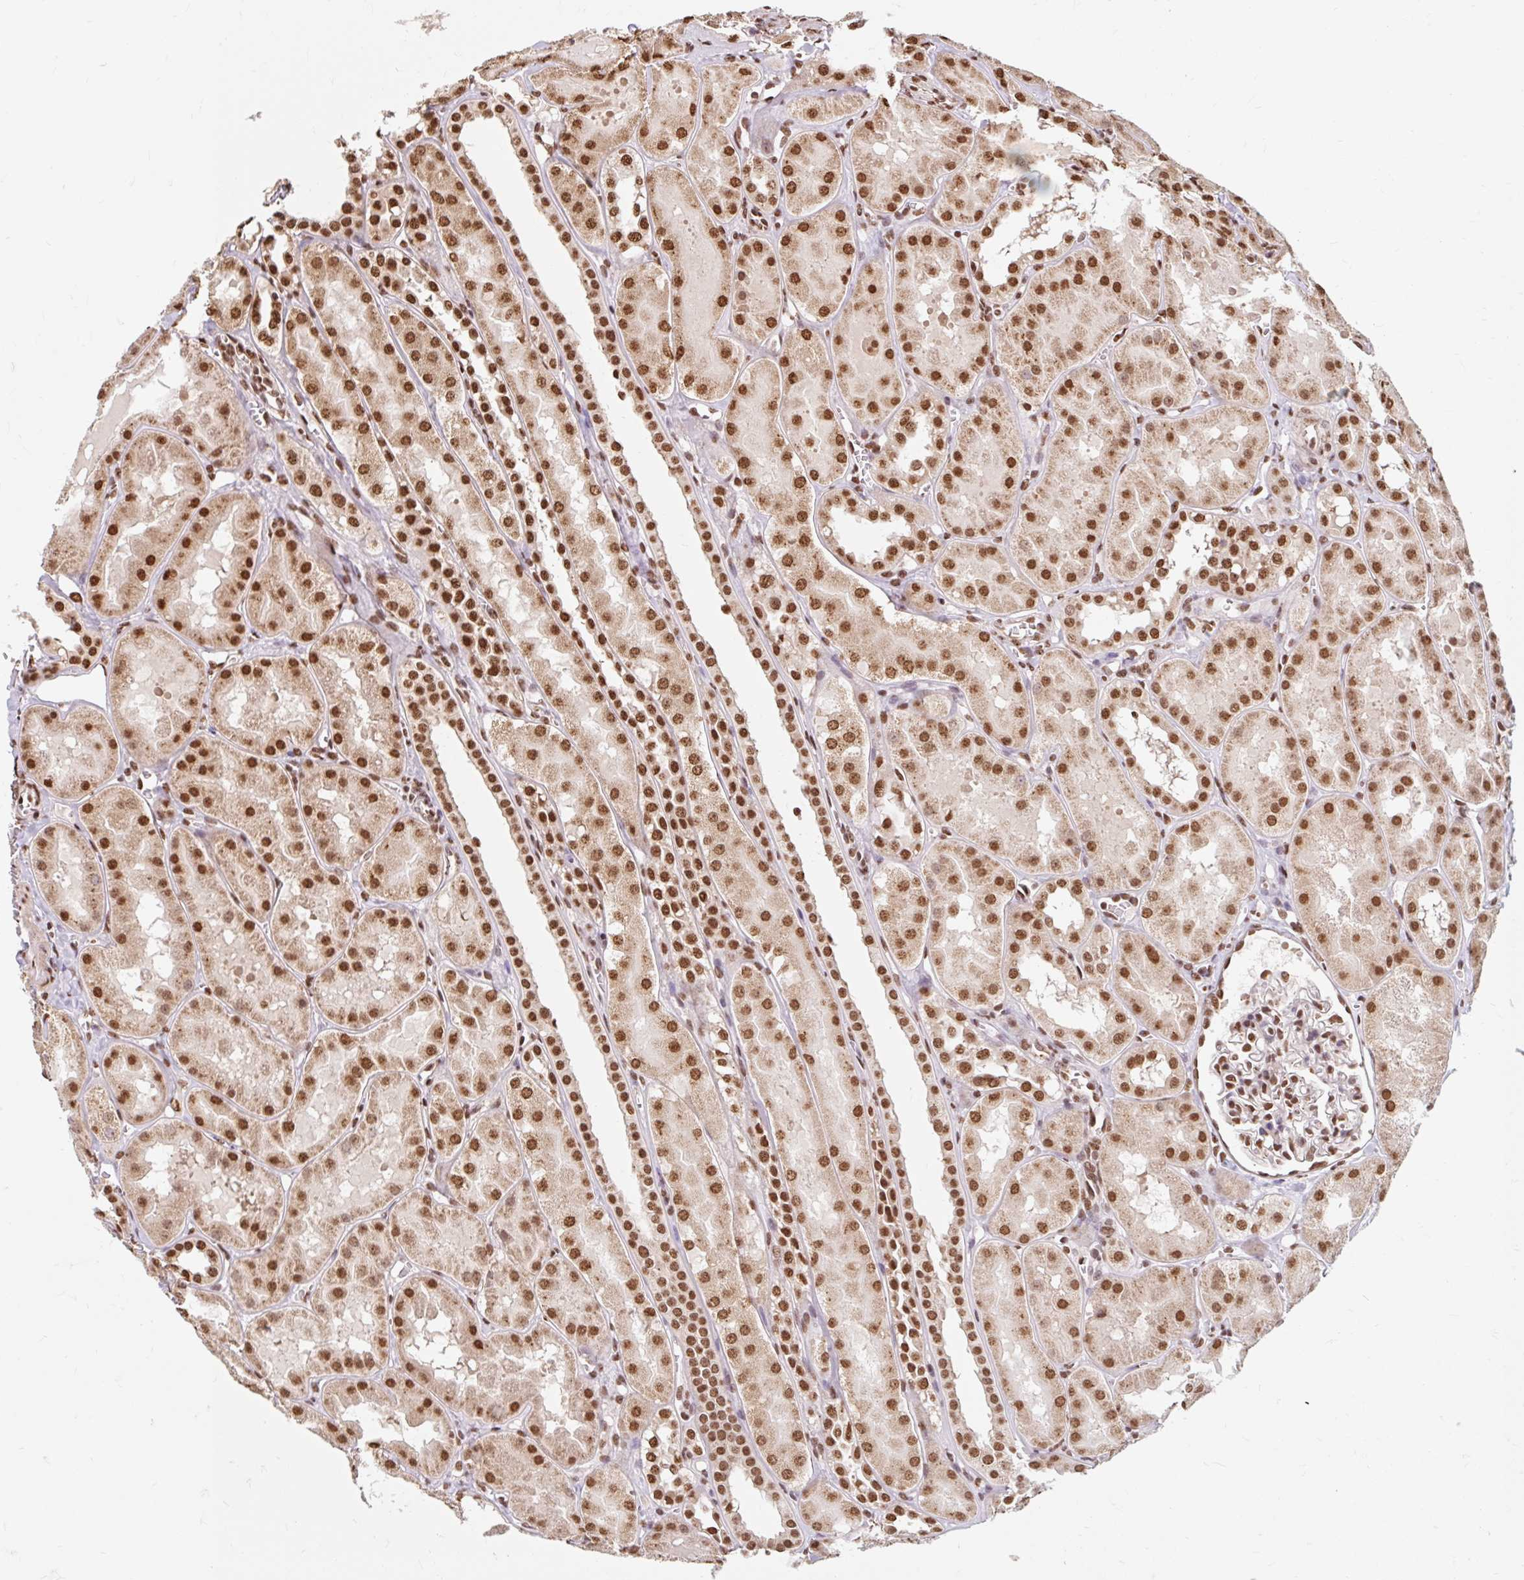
{"staining": {"intensity": "strong", "quantity": ">75%", "location": "nuclear"}, "tissue": "kidney", "cell_type": "Cells in glomeruli", "image_type": "normal", "snomed": [{"axis": "morphology", "description": "Normal tissue, NOS"}, {"axis": "topography", "description": "Kidney"}, {"axis": "topography", "description": "Urinary bladder"}], "caption": "High-magnification brightfield microscopy of benign kidney stained with DAB (brown) and counterstained with hematoxylin (blue). cells in glomeruli exhibit strong nuclear expression is seen in approximately>75% of cells.", "gene": "BICRA", "patient": {"sex": "male", "age": 16}}